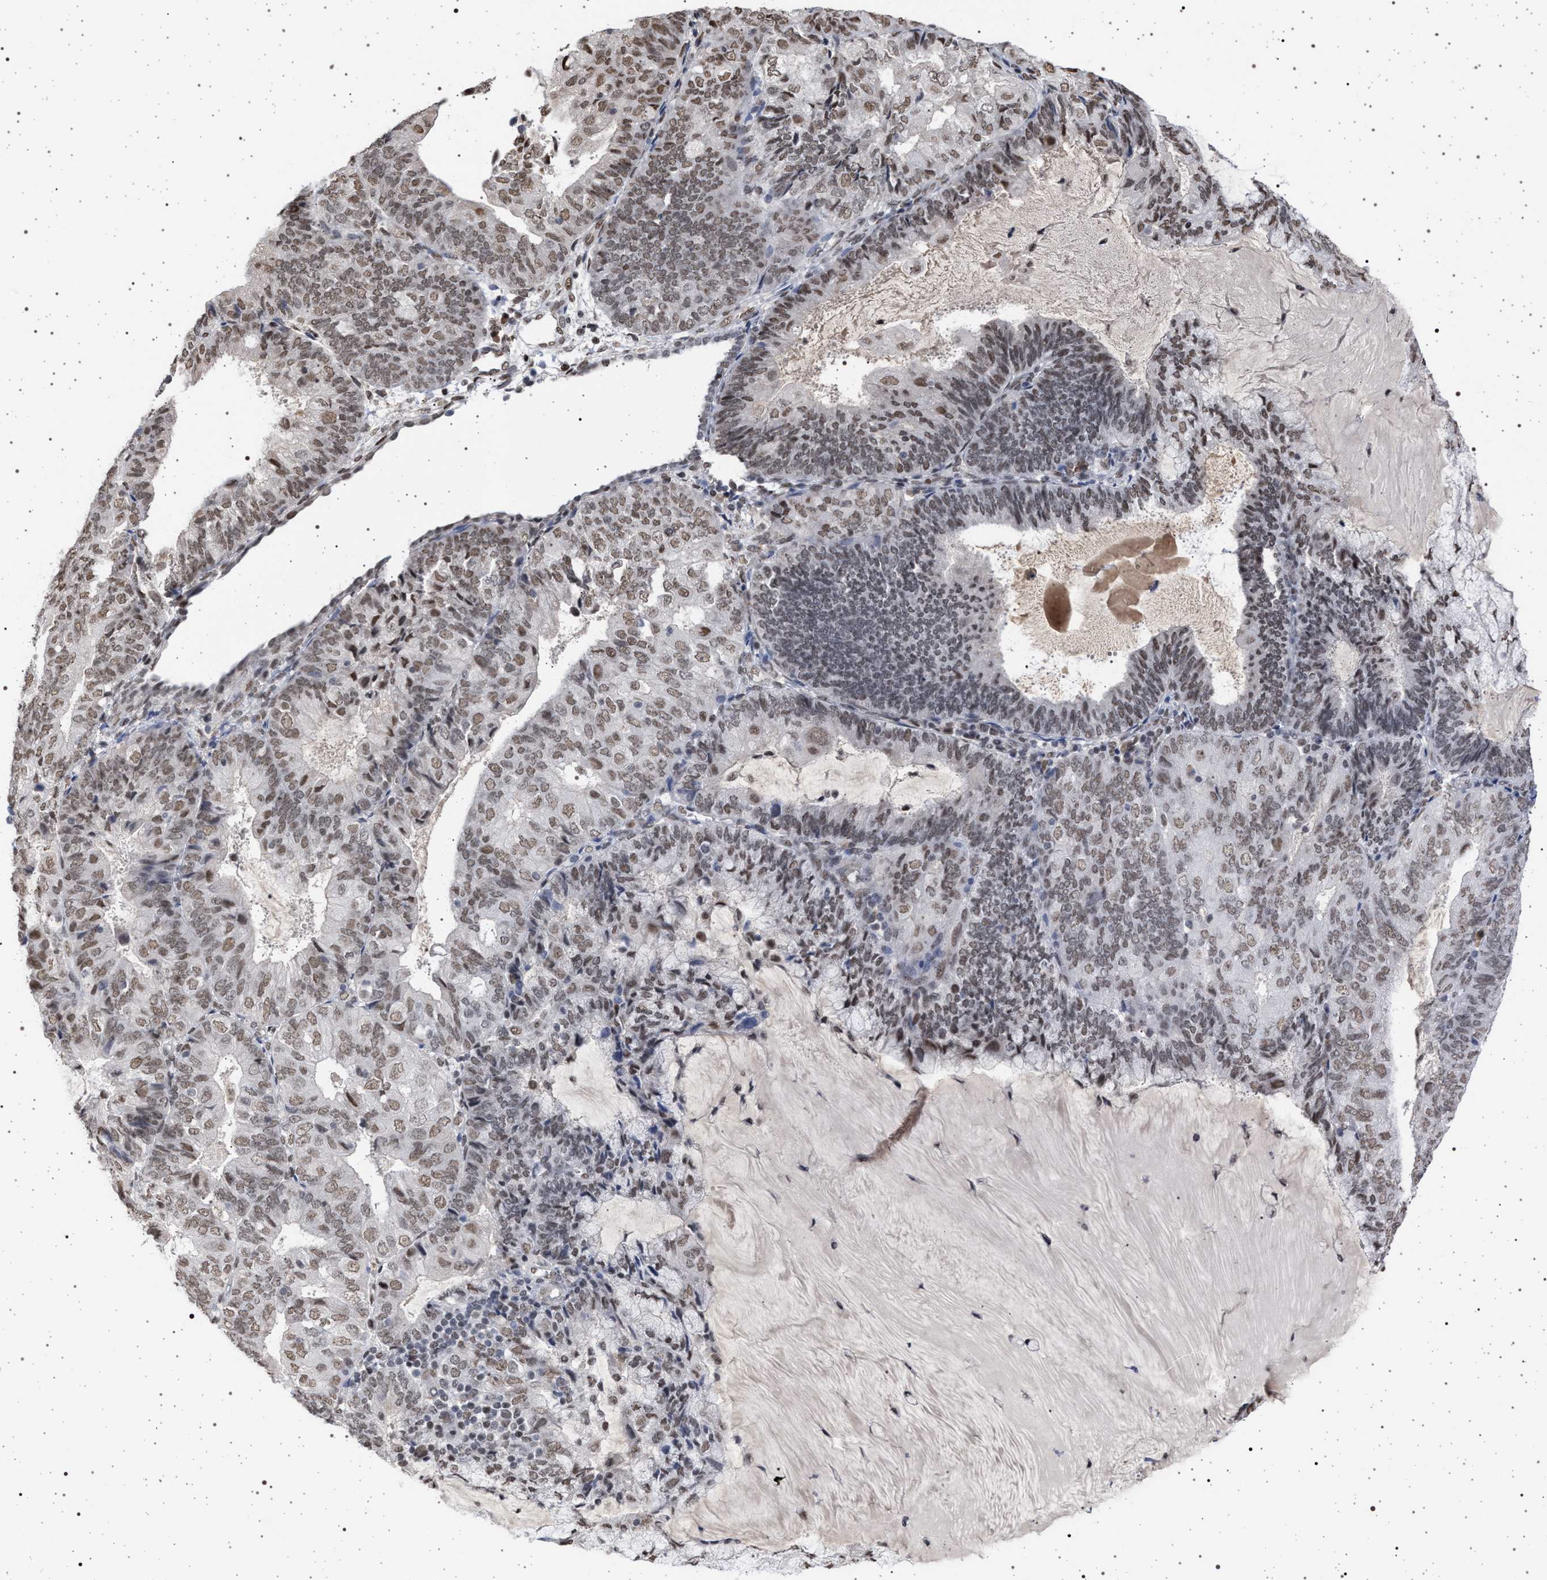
{"staining": {"intensity": "moderate", "quantity": ">75%", "location": "nuclear"}, "tissue": "endometrial cancer", "cell_type": "Tumor cells", "image_type": "cancer", "snomed": [{"axis": "morphology", "description": "Adenocarcinoma, NOS"}, {"axis": "topography", "description": "Endometrium"}], "caption": "Adenocarcinoma (endometrial) tissue demonstrates moderate nuclear staining in approximately >75% of tumor cells, visualized by immunohistochemistry. (DAB (3,3'-diaminobenzidine) IHC with brightfield microscopy, high magnification).", "gene": "PHF12", "patient": {"sex": "female", "age": 81}}